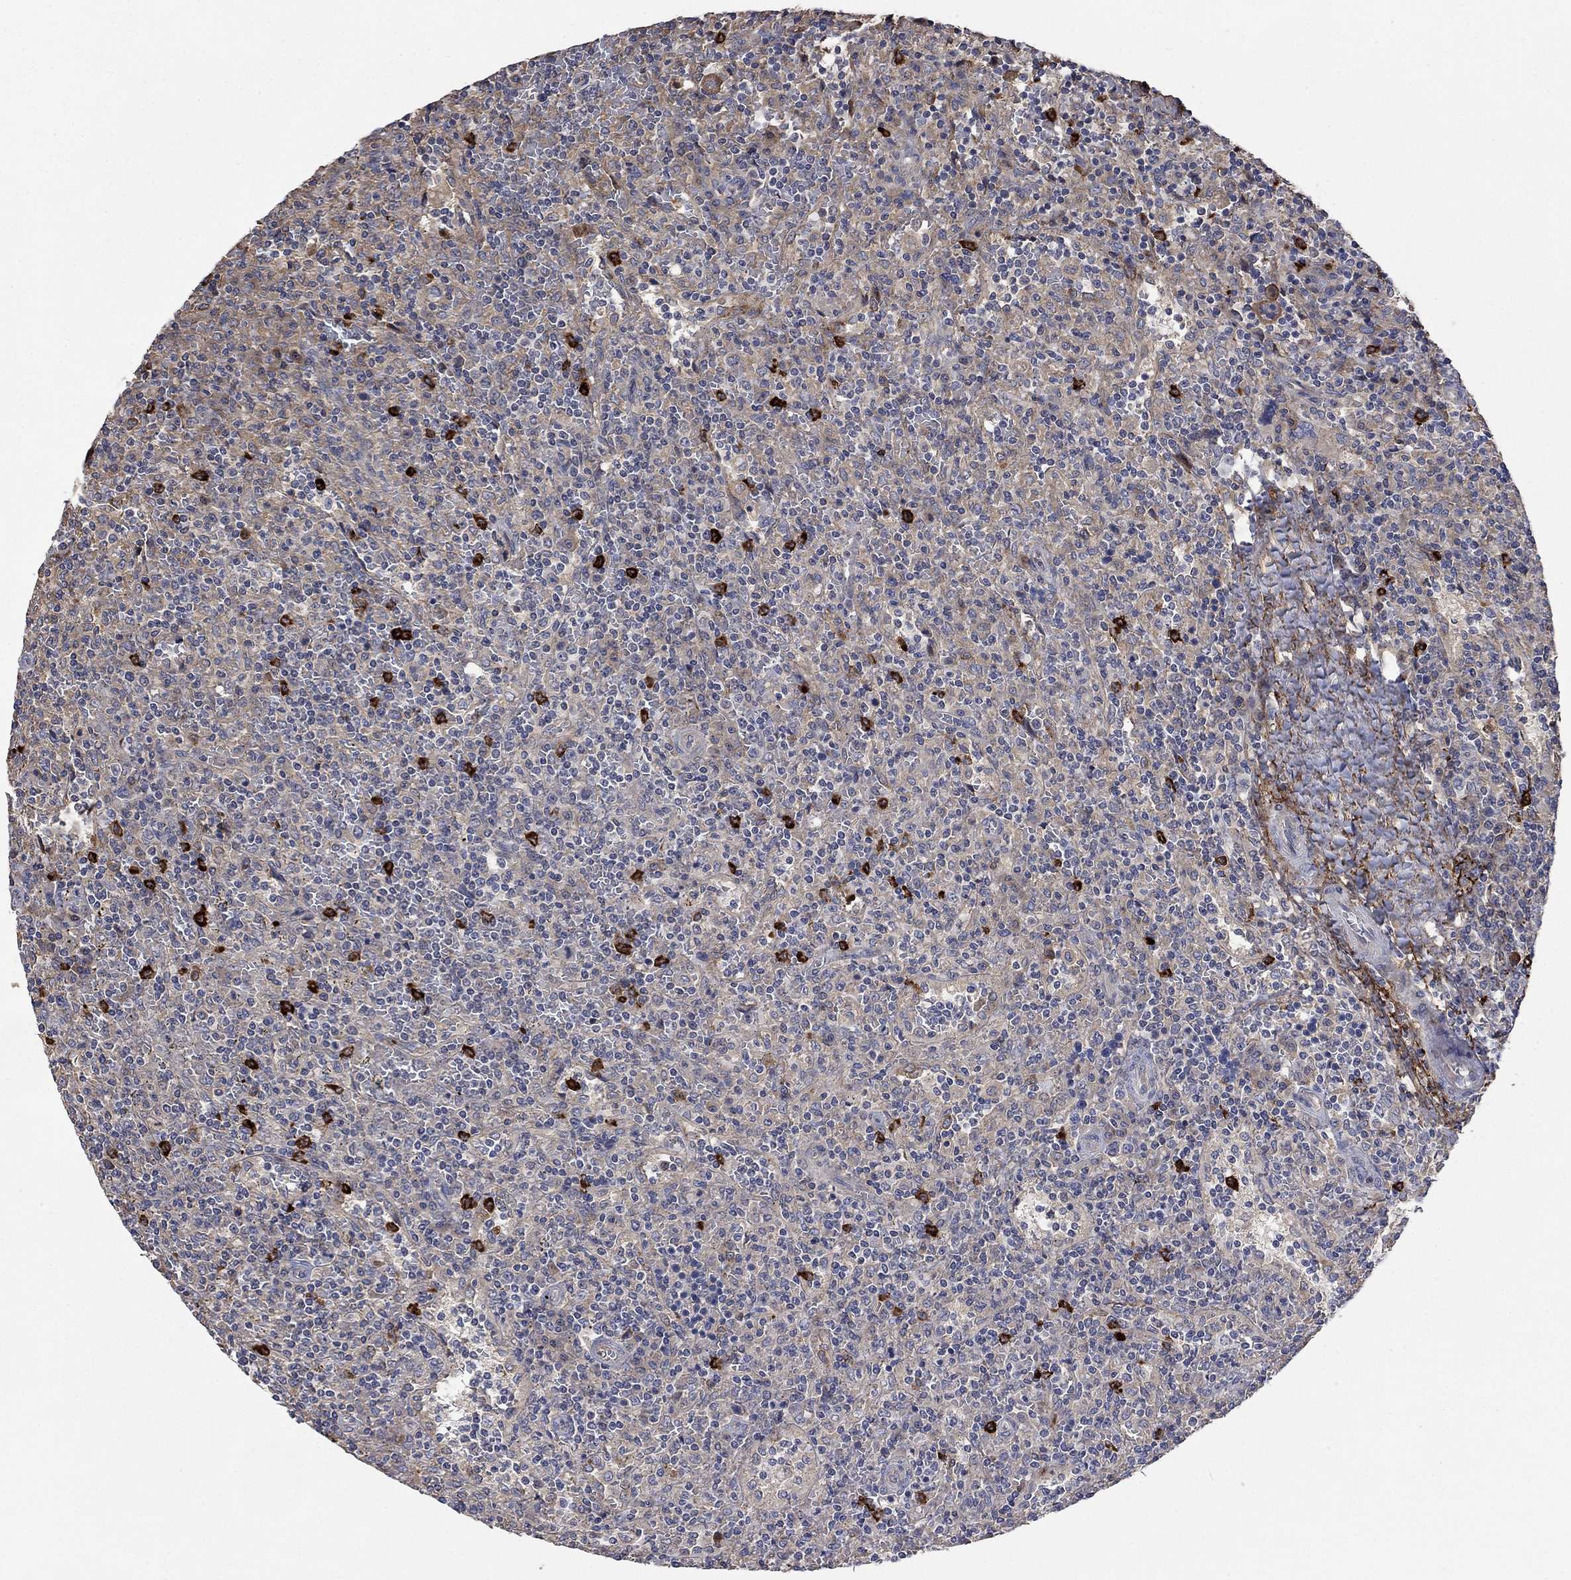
{"staining": {"intensity": "negative", "quantity": "none", "location": "none"}, "tissue": "lymphoma", "cell_type": "Tumor cells", "image_type": "cancer", "snomed": [{"axis": "morphology", "description": "Malignant lymphoma, non-Hodgkin's type, Low grade"}, {"axis": "topography", "description": "Spleen"}], "caption": "Lymphoma stained for a protein using immunohistochemistry (IHC) exhibits no positivity tumor cells.", "gene": "VCAN", "patient": {"sex": "male", "age": 62}}